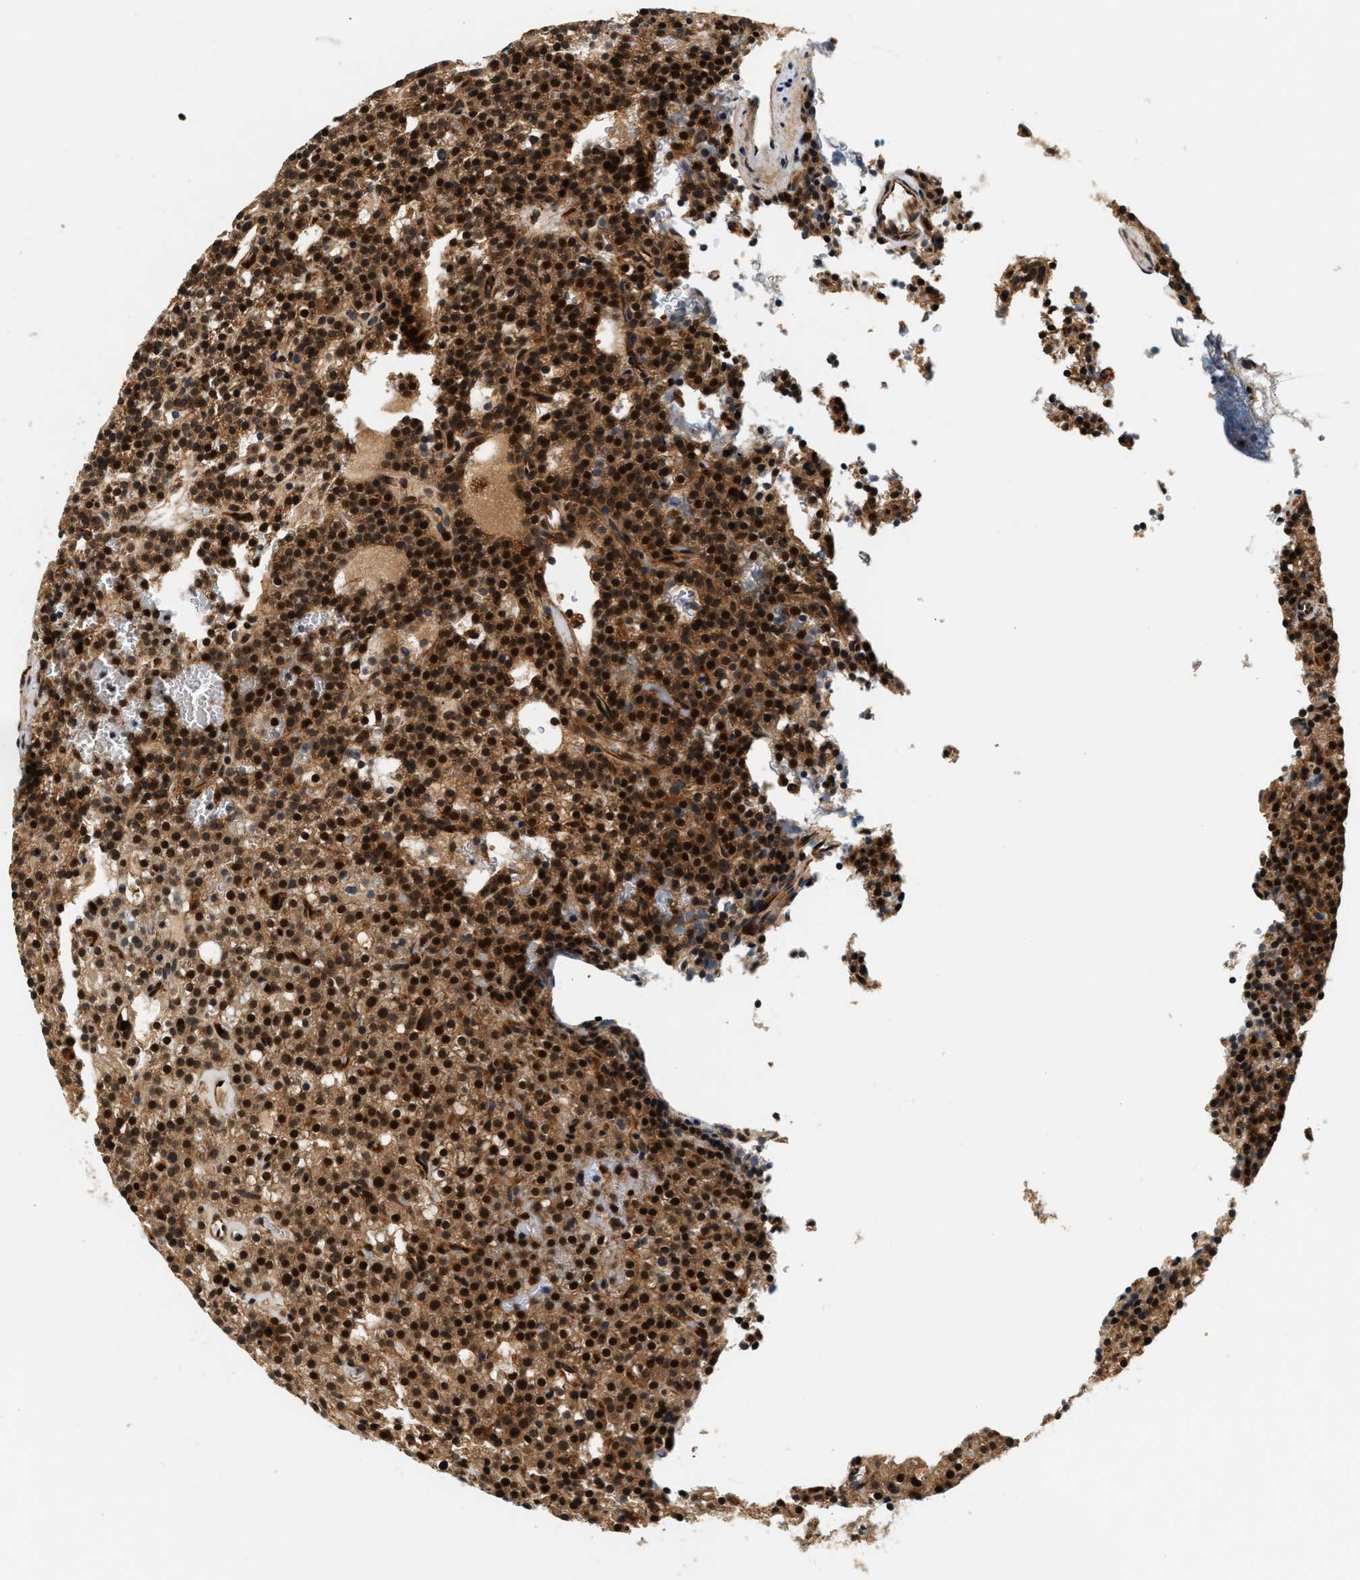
{"staining": {"intensity": "strong", "quantity": ">75%", "location": "cytoplasmic/membranous,nuclear"}, "tissue": "parathyroid gland", "cell_type": "Glandular cells", "image_type": "normal", "snomed": [{"axis": "morphology", "description": "Normal tissue, NOS"}, {"axis": "morphology", "description": "Adenoma, NOS"}, {"axis": "topography", "description": "Parathyroid gland"}], "caption": "Glandular cells demonstrate high levels of strong cytoplasmic/membranous,nuclear positivity in approximately >75% of cells in unremarkable human parathyroid gland. The staining is performed using DAB (3,3'-diaminobenzidine) brown chromogen to label protein expression. The nuclei are counter-stained blue using hematoxylin.", "gene": "SAMD9", "patient": {"sex": "female", "age": 74}}